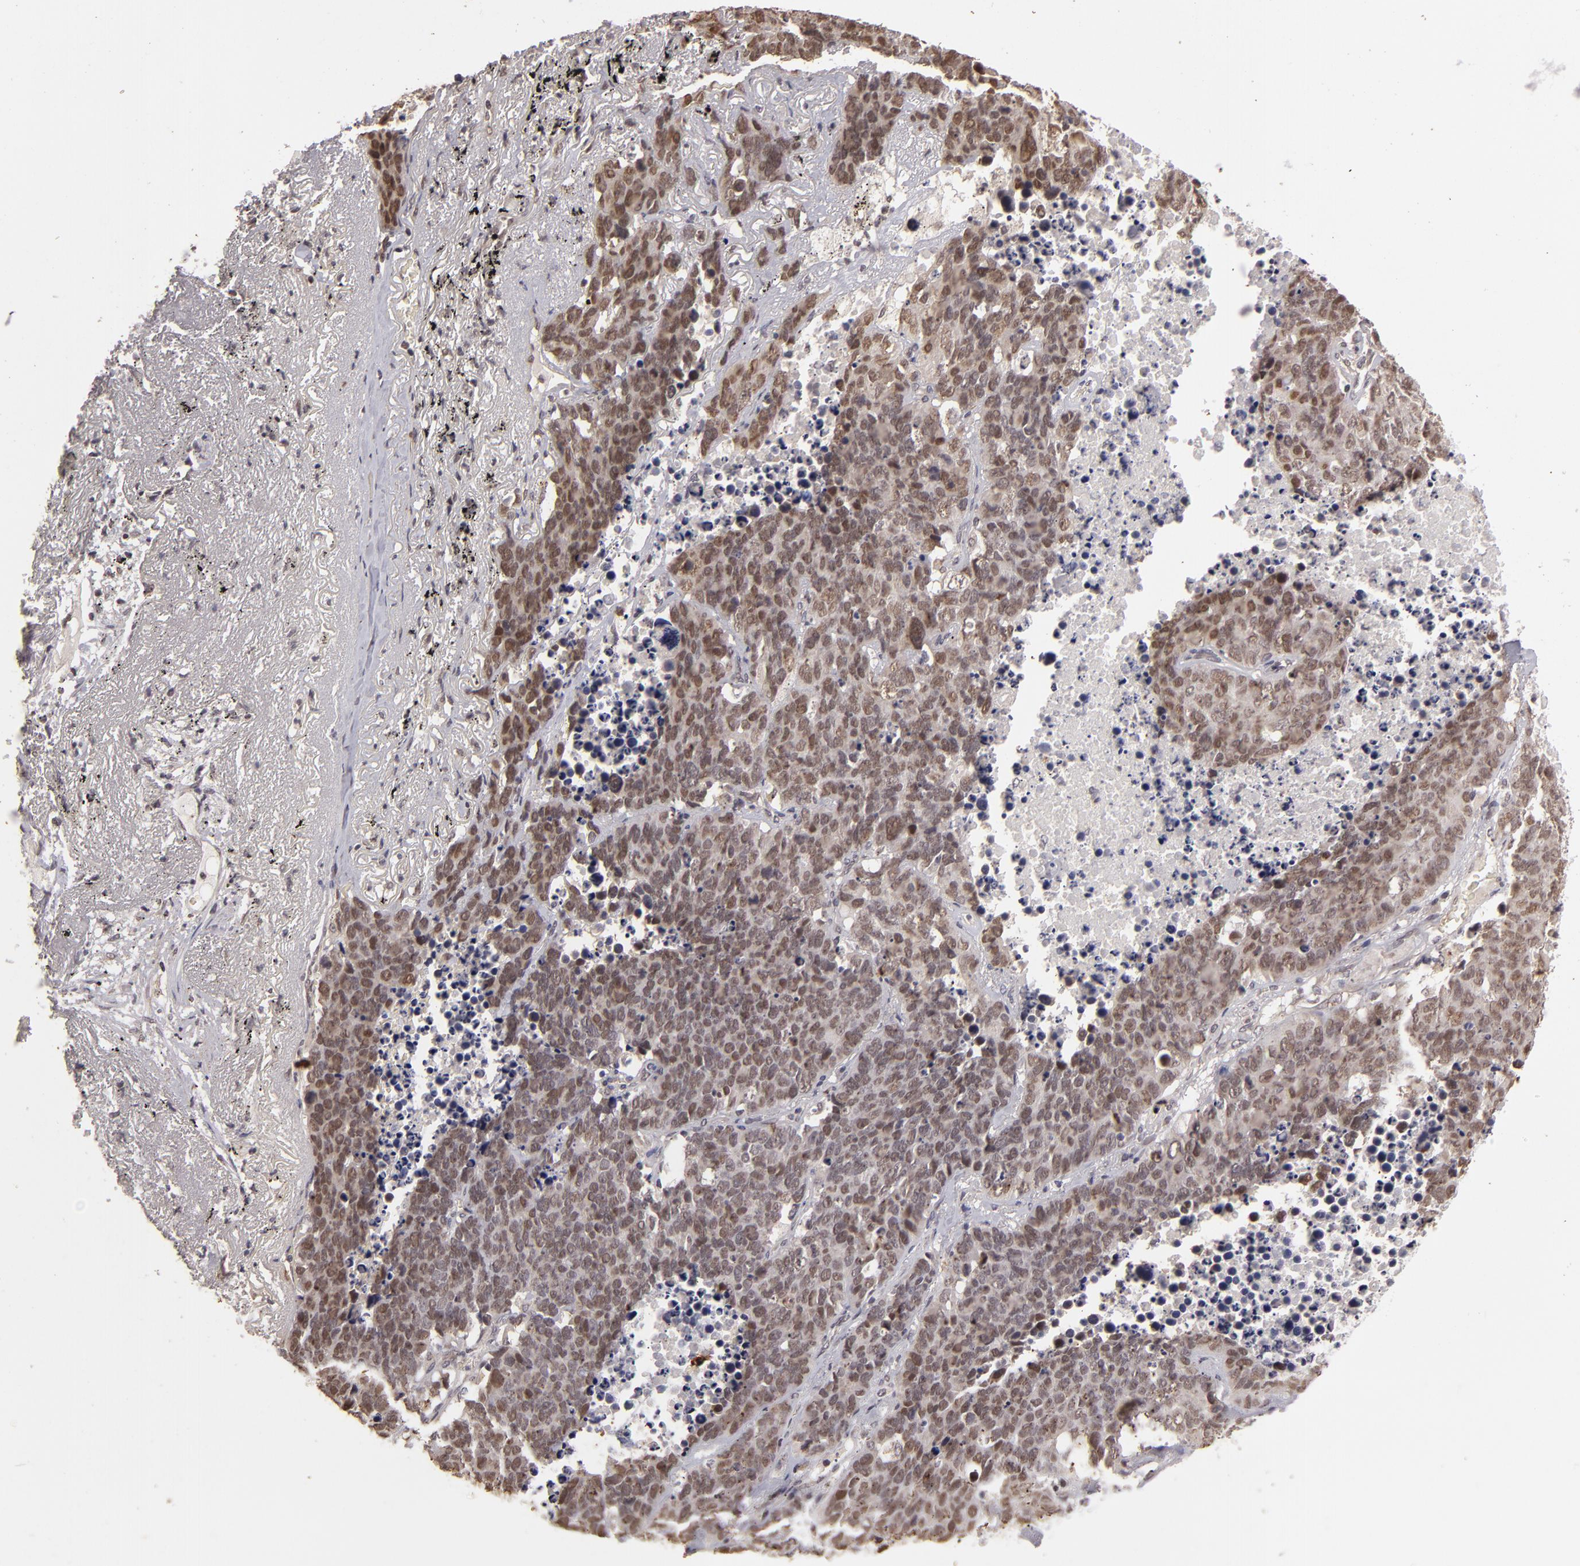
{"staining": {"intensity": "strong", "quantity": ">75%", "location": "nuclear"}, "tissue": "lung cancer", "cell_type": "Tumor cells", "image_type": "cancer", "snomed": [{"axis": "morphology", "description": "Carcinoid, malignant, NOS"}, {"axis": "topography", "description": "Lung"}], "caption": "Tumor cells show high levels of strong nuclear expression in about >75% of cells in human lung cancer (carcinoid (malignant)).", "gene": "DFFA", "patient": {"sex": "male", "age": 60}}